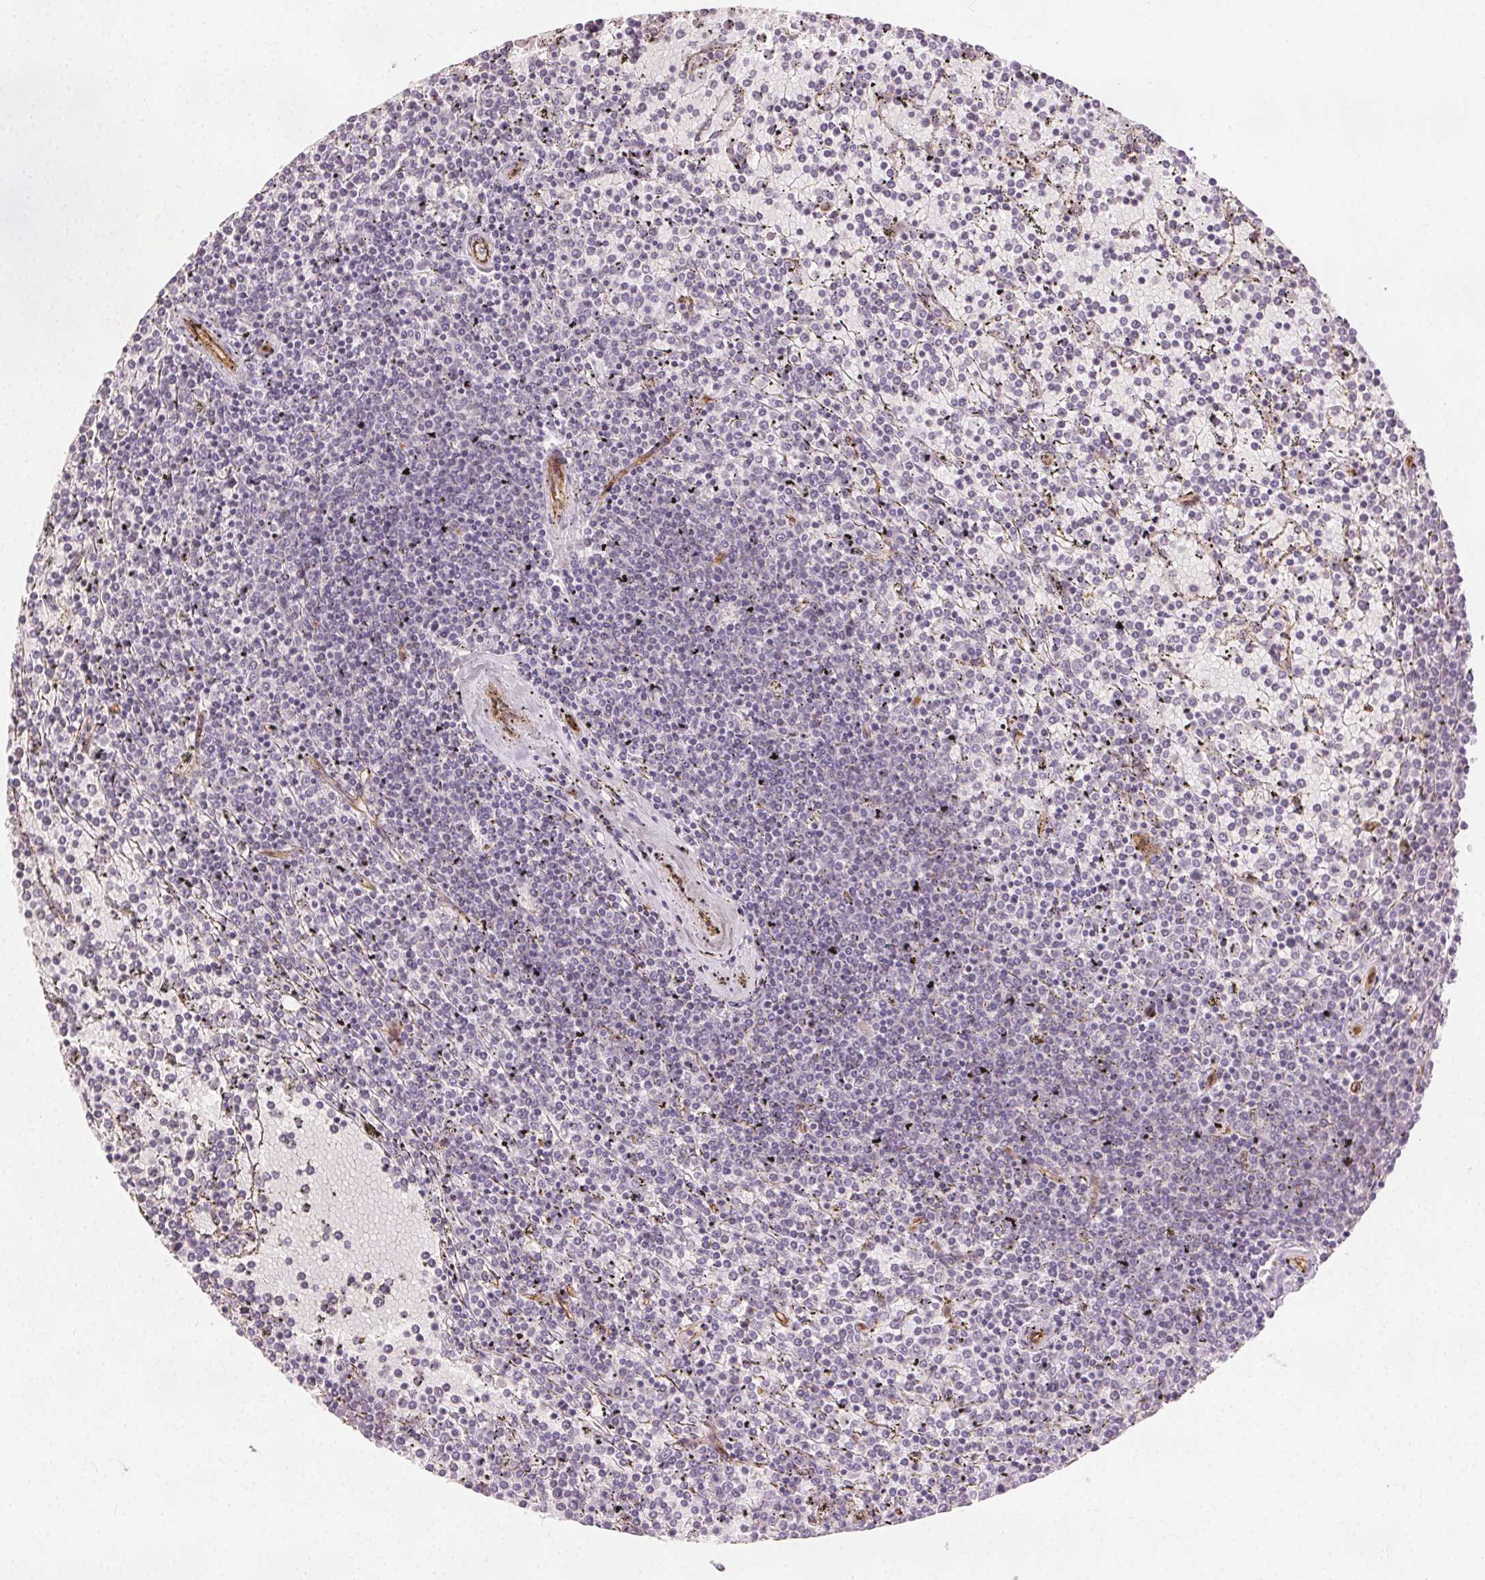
{"staining": {"intensity": "negative", "quantity": "none", "location": "none"}, "tissue": "lymphoma", "cell_type": "Tumor cells", "image_type": "cancer", "snomed": [{"axis": "morphology", "description": "Malignant lymphoma, non-Hodgkin's type, Low grade"}, {"axis": "topography", "description": "Spleen"}], "caption": "Low-grade malignant lymphoma, non-Hodgkin's type was stained to show a protein in brown. There is no significant positivity in tumor cells.", "gene": "PODXL", "patient": {"sex": "female", "age": 77}}